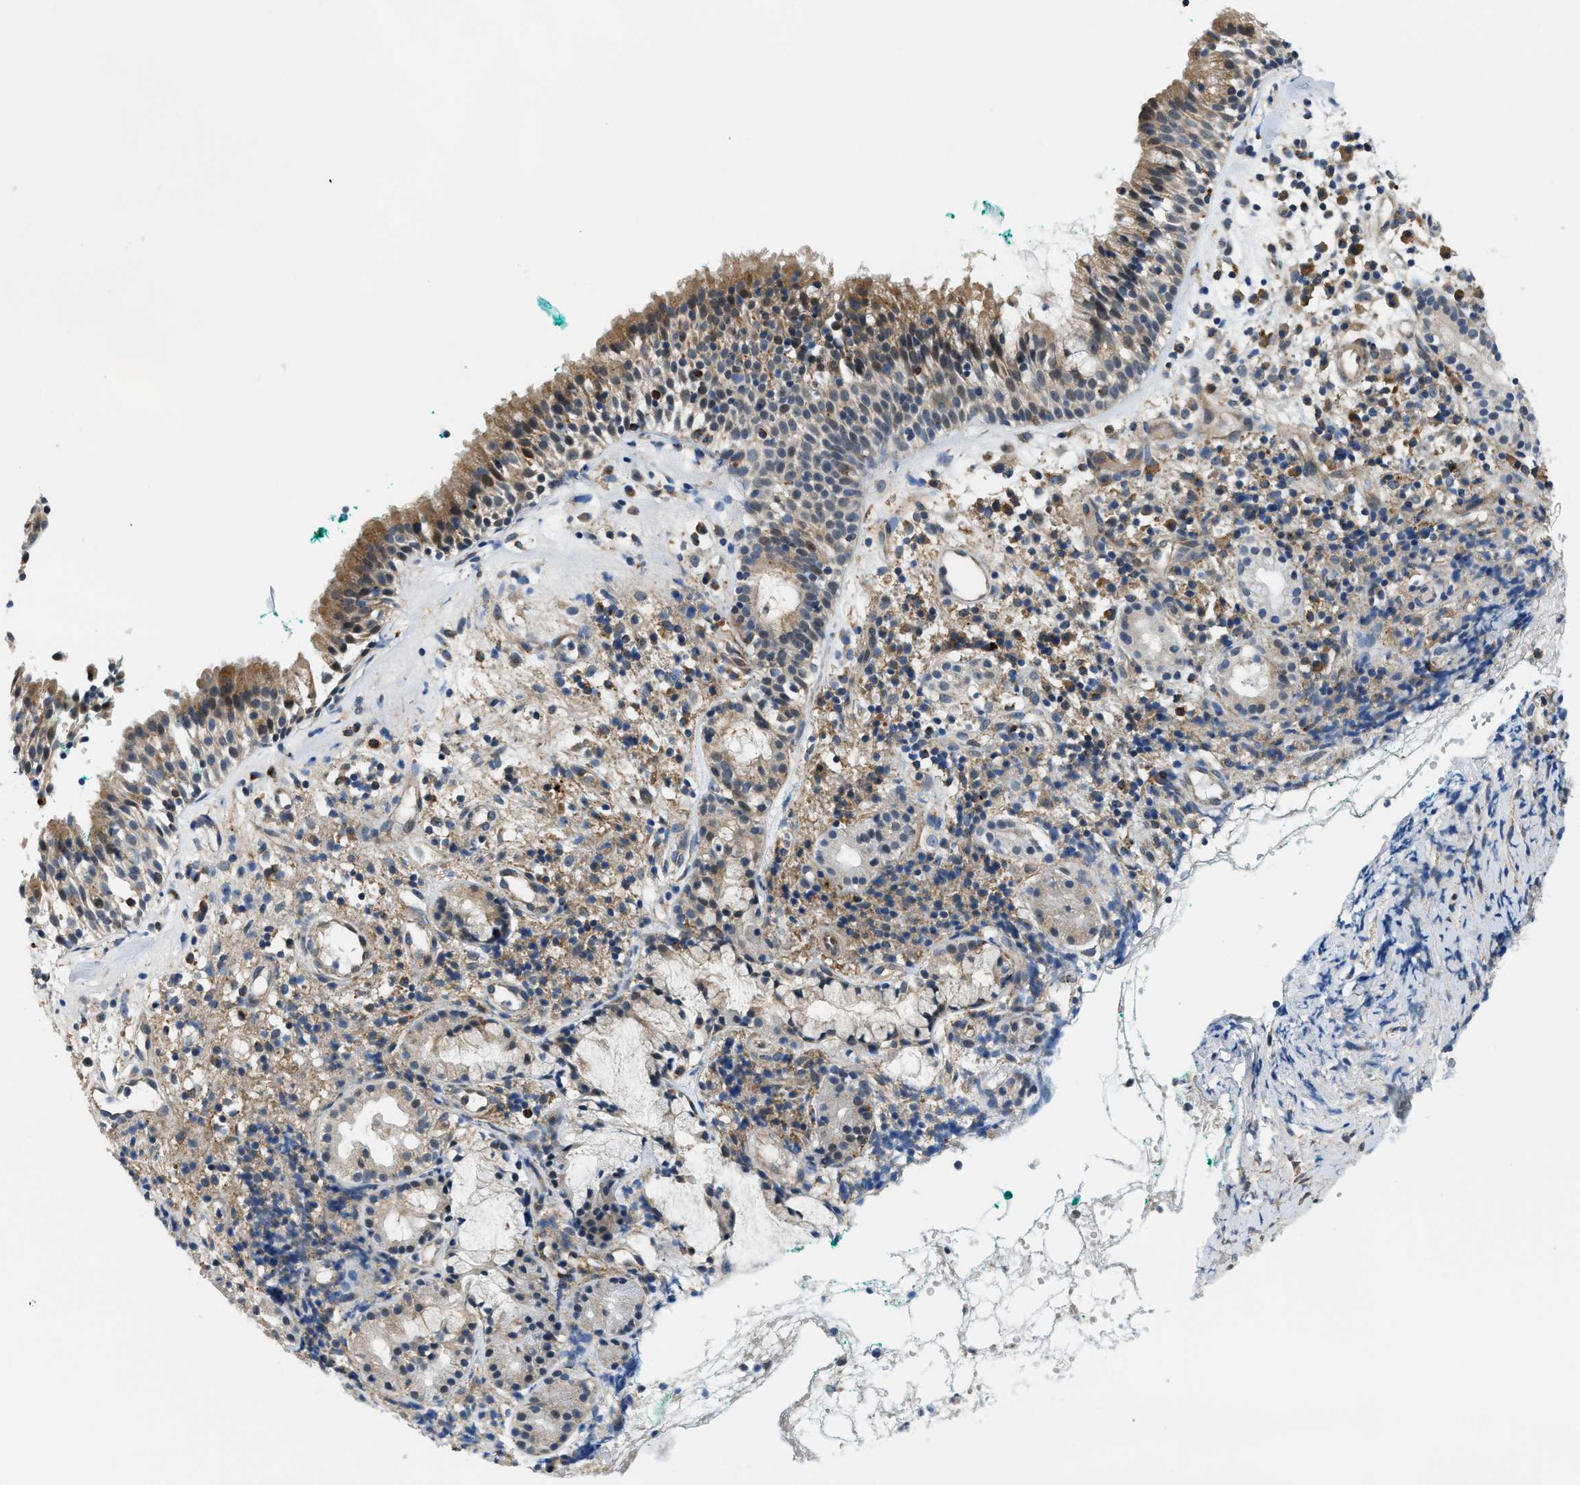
{"staining": {"intensity": "moderate", "quantity": ">75%", "location": "cytoplasmic/membranous"}, "tissue": "nasopharynx", "cell_type": "Respiratory epithelial cells", "image_type": "normal", "snomed": [{"axis": "morphology", "description": "Normal tissue, NOS"}, {"axis": "morphology", "description": "Basal cell carcinoma"}, {"axis": "topography", "description": "Cartilage tissue"}, {"axis": "topography", "description": "Nasopharynx"}, {"axis": "topography", "description": "Oral tissue"}], "caption": "This photomicrograph displays IHC staining of unremarkable human nasopharynx, with medium moderate cytoplasmic/membranous expression in about >75% of respiratory epithelial cells.", "gene": "STARD3NL", "patient": {"sex": "female", "age": 77}}